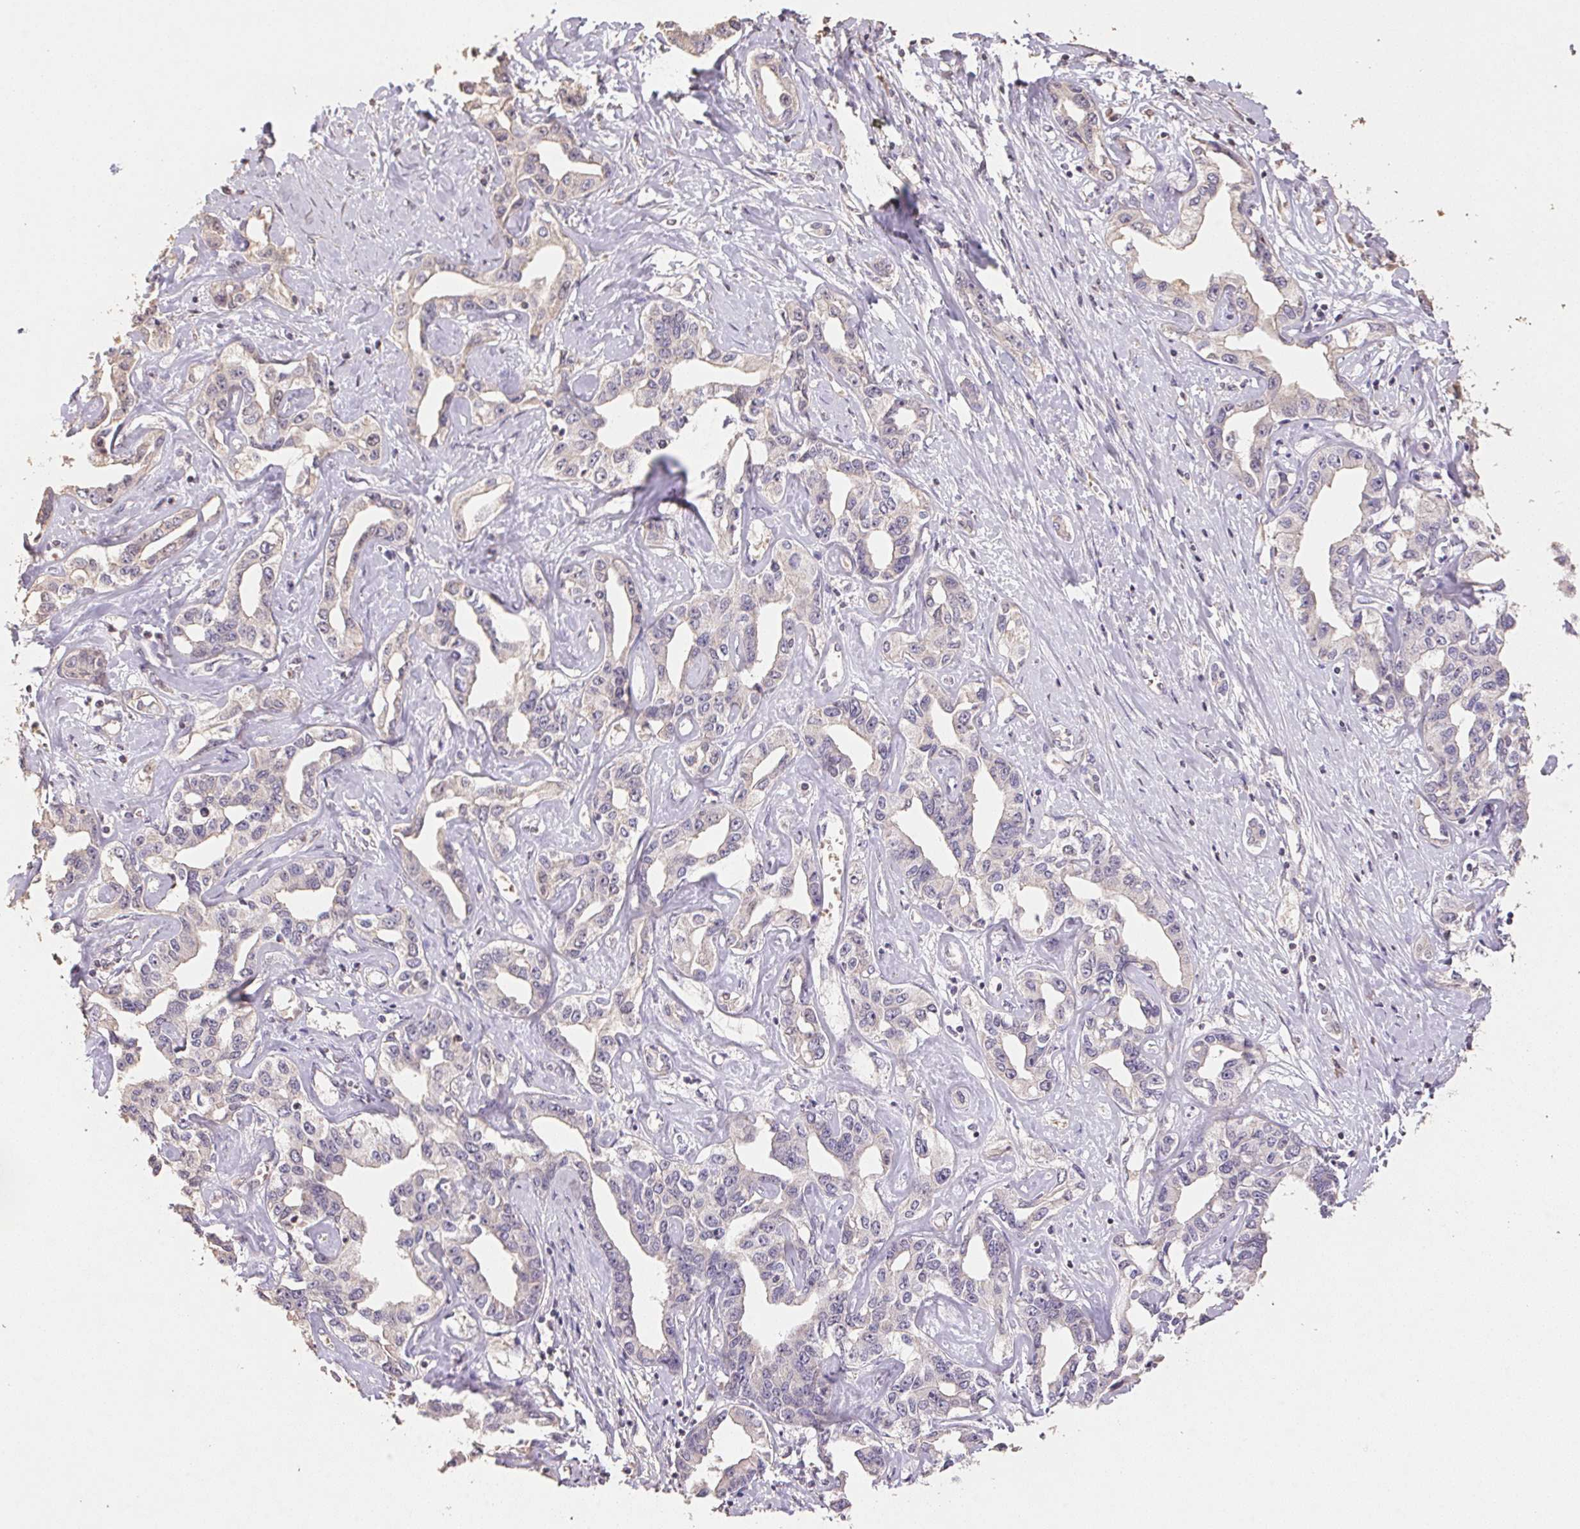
{"staining": {"intensity": "negative", "quantity": "none", "location": "none"}, "tissue": "liver cancer", "cell_type": "Tumor cells", "image_type": "cancer", "snomed": [{"axis": "morphology", "description": "Cholangiocarcinoma"}, {"axis": "topography", "description": "Liver"}], "caption": "Protein analysis of cholangiocarcinoma (liver) shows no significant staining in tumor cells. (Immunohistochemistry, brightfield microscopy, high magnification).", "gene": "CENPF", "patient": {"sex": "male", "age": 59}}